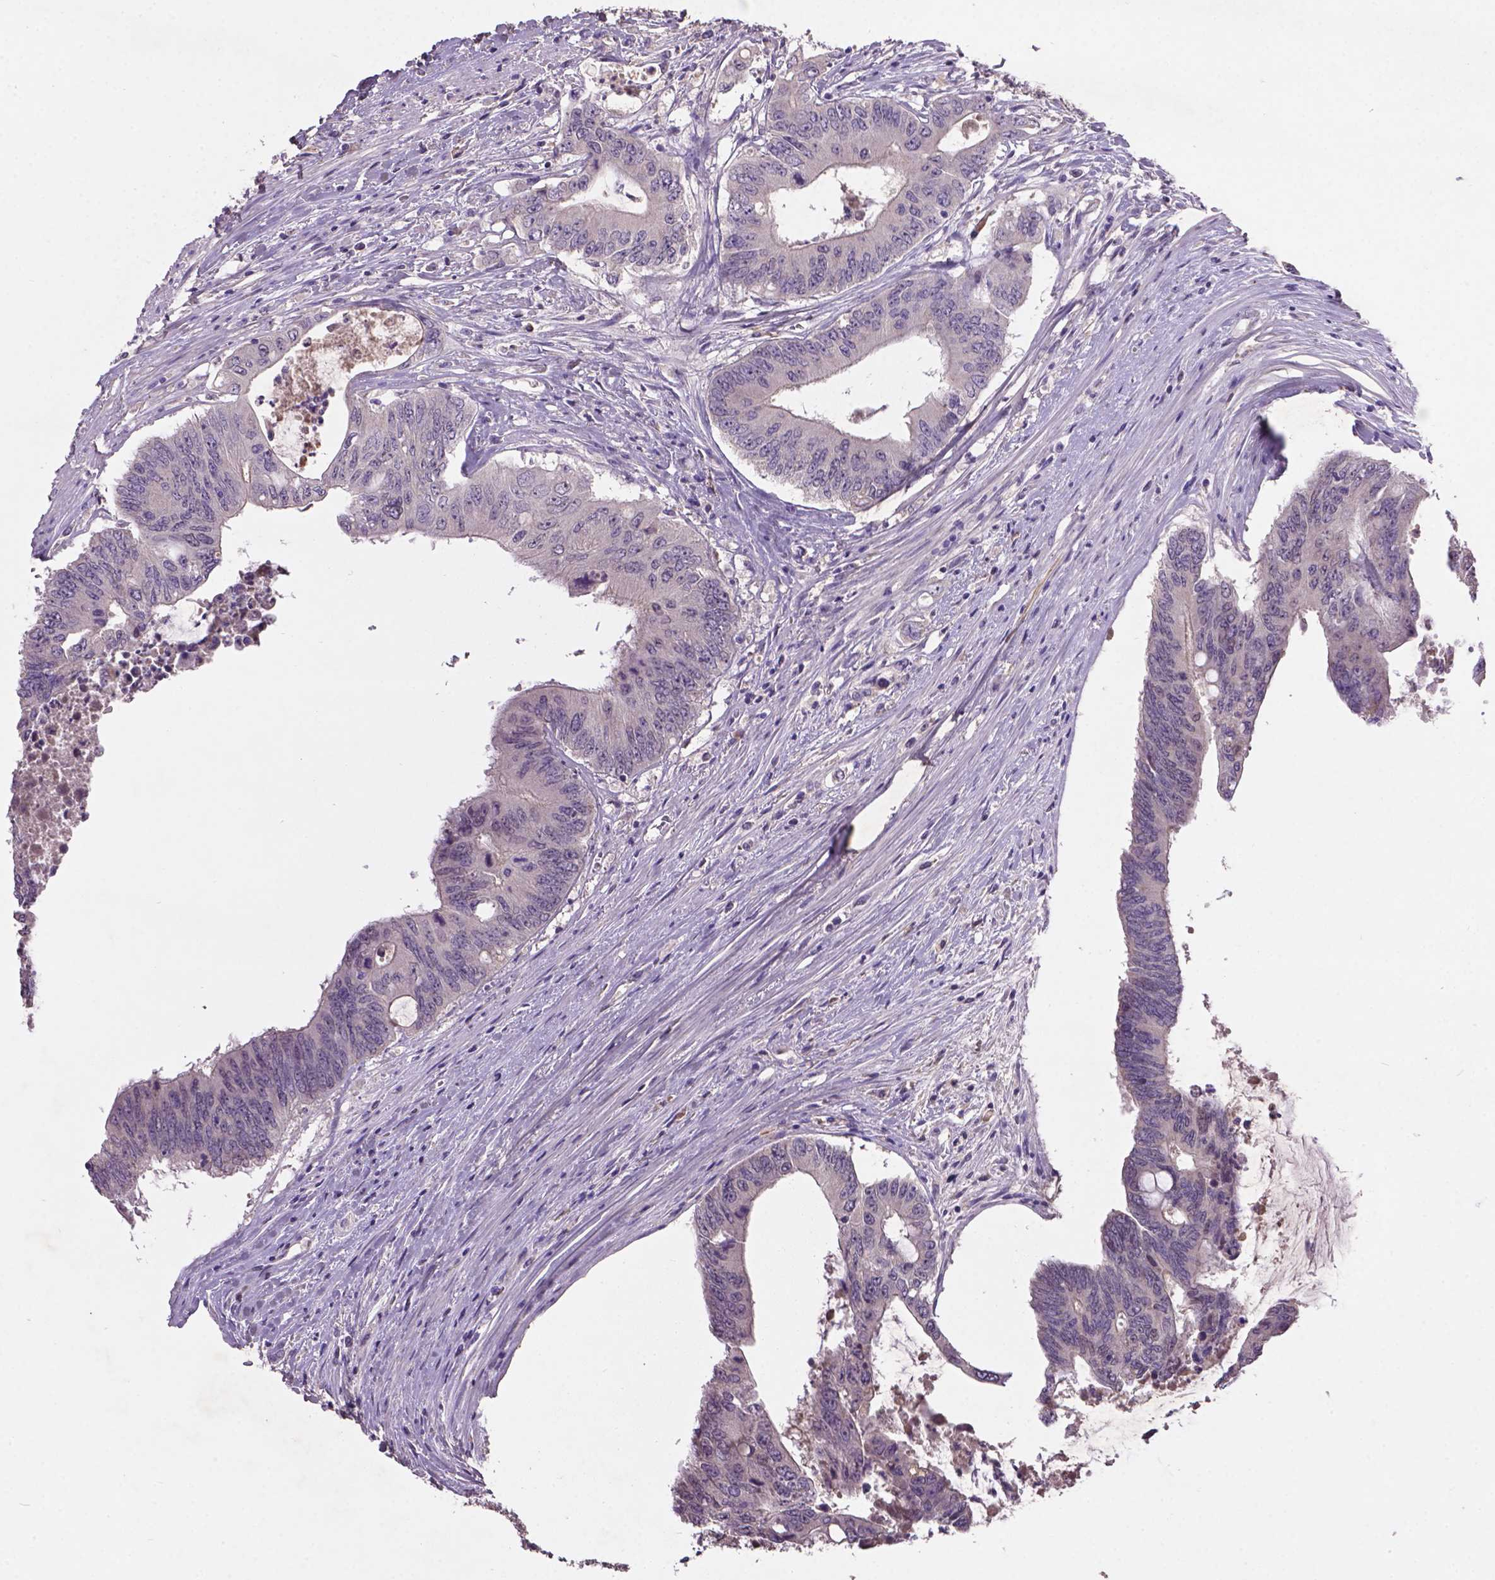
{"staining": {"intensity": "negative", "quantity": "none", "location": "none"}, "tissue": "colorectal cancer", "cell_type": "Tumor cells", "image_type": "cancer", "snomed": [{"axis": "morphology", "description": "Adenocarcinoma, NOS"}, {"axis": "topography", "description": "Rectum"}], "caption": "There is no significant expression in tumor cells of adenocarcinoma (colorectal). (DAB immunohistochemistry visualized using brightfield microscopy, high magnification).", "gene": "SOX17", "patient": {"sex": "male", "age": 59}}